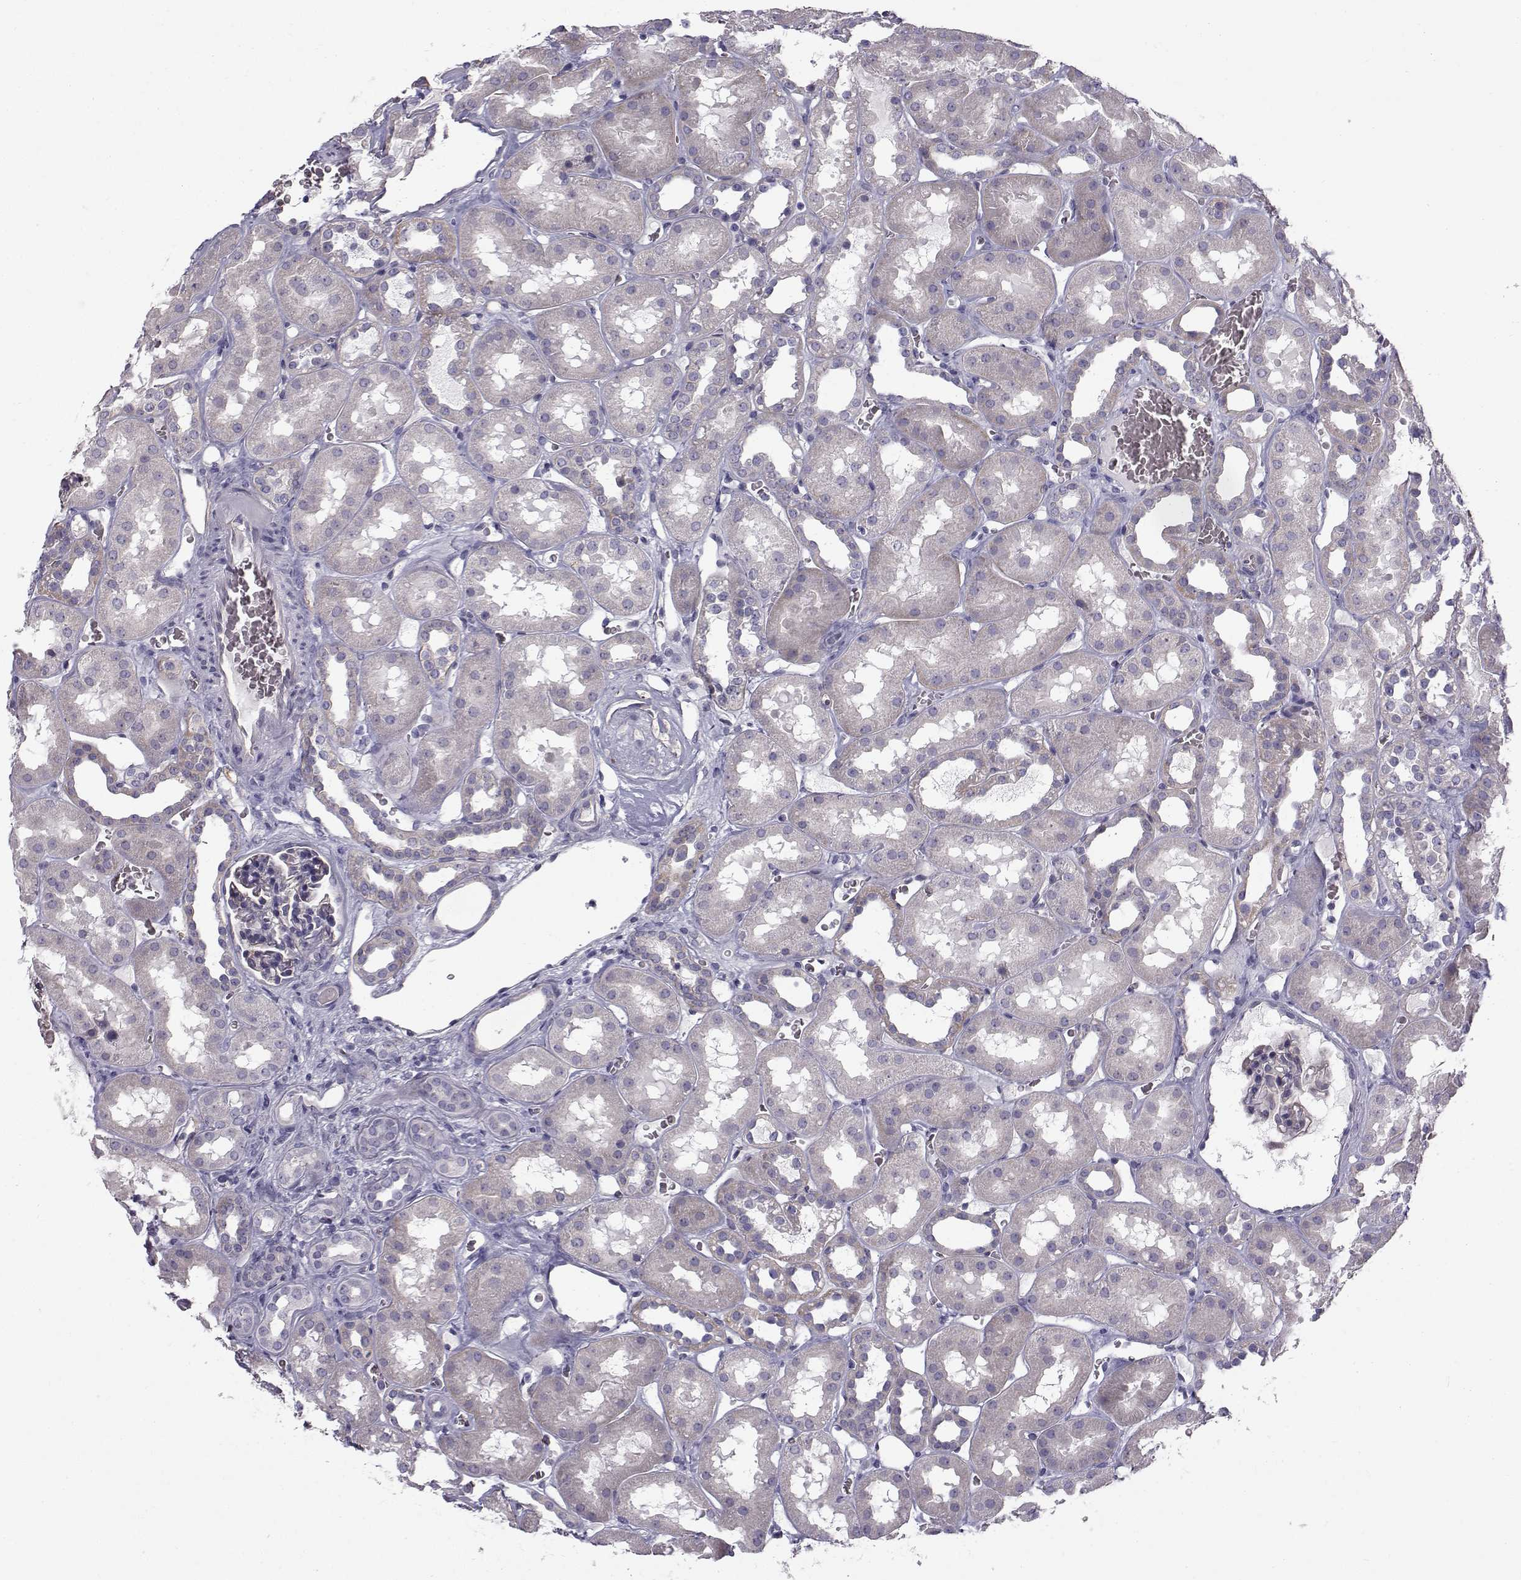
{"staining": {"intensity": "negative", "quantity": "none", "location": "none"}, "tissue": "kidney", "cell_type": "Cells in glomeruli", "image_type": "normal", "snomed": [{"axis": "morphology", "description": "Normal tissue, NOS"}, {"axis": "topography", "description": "Kidney"}], "caption": "This micrograph is of normal kidney stained with IHC to label a protein in brown with the nuclei are counter-stained blue. There is no staining in cells in glomeruli.", "gene": "QPCT", "patient": {"sex": "female", "age": 41}}